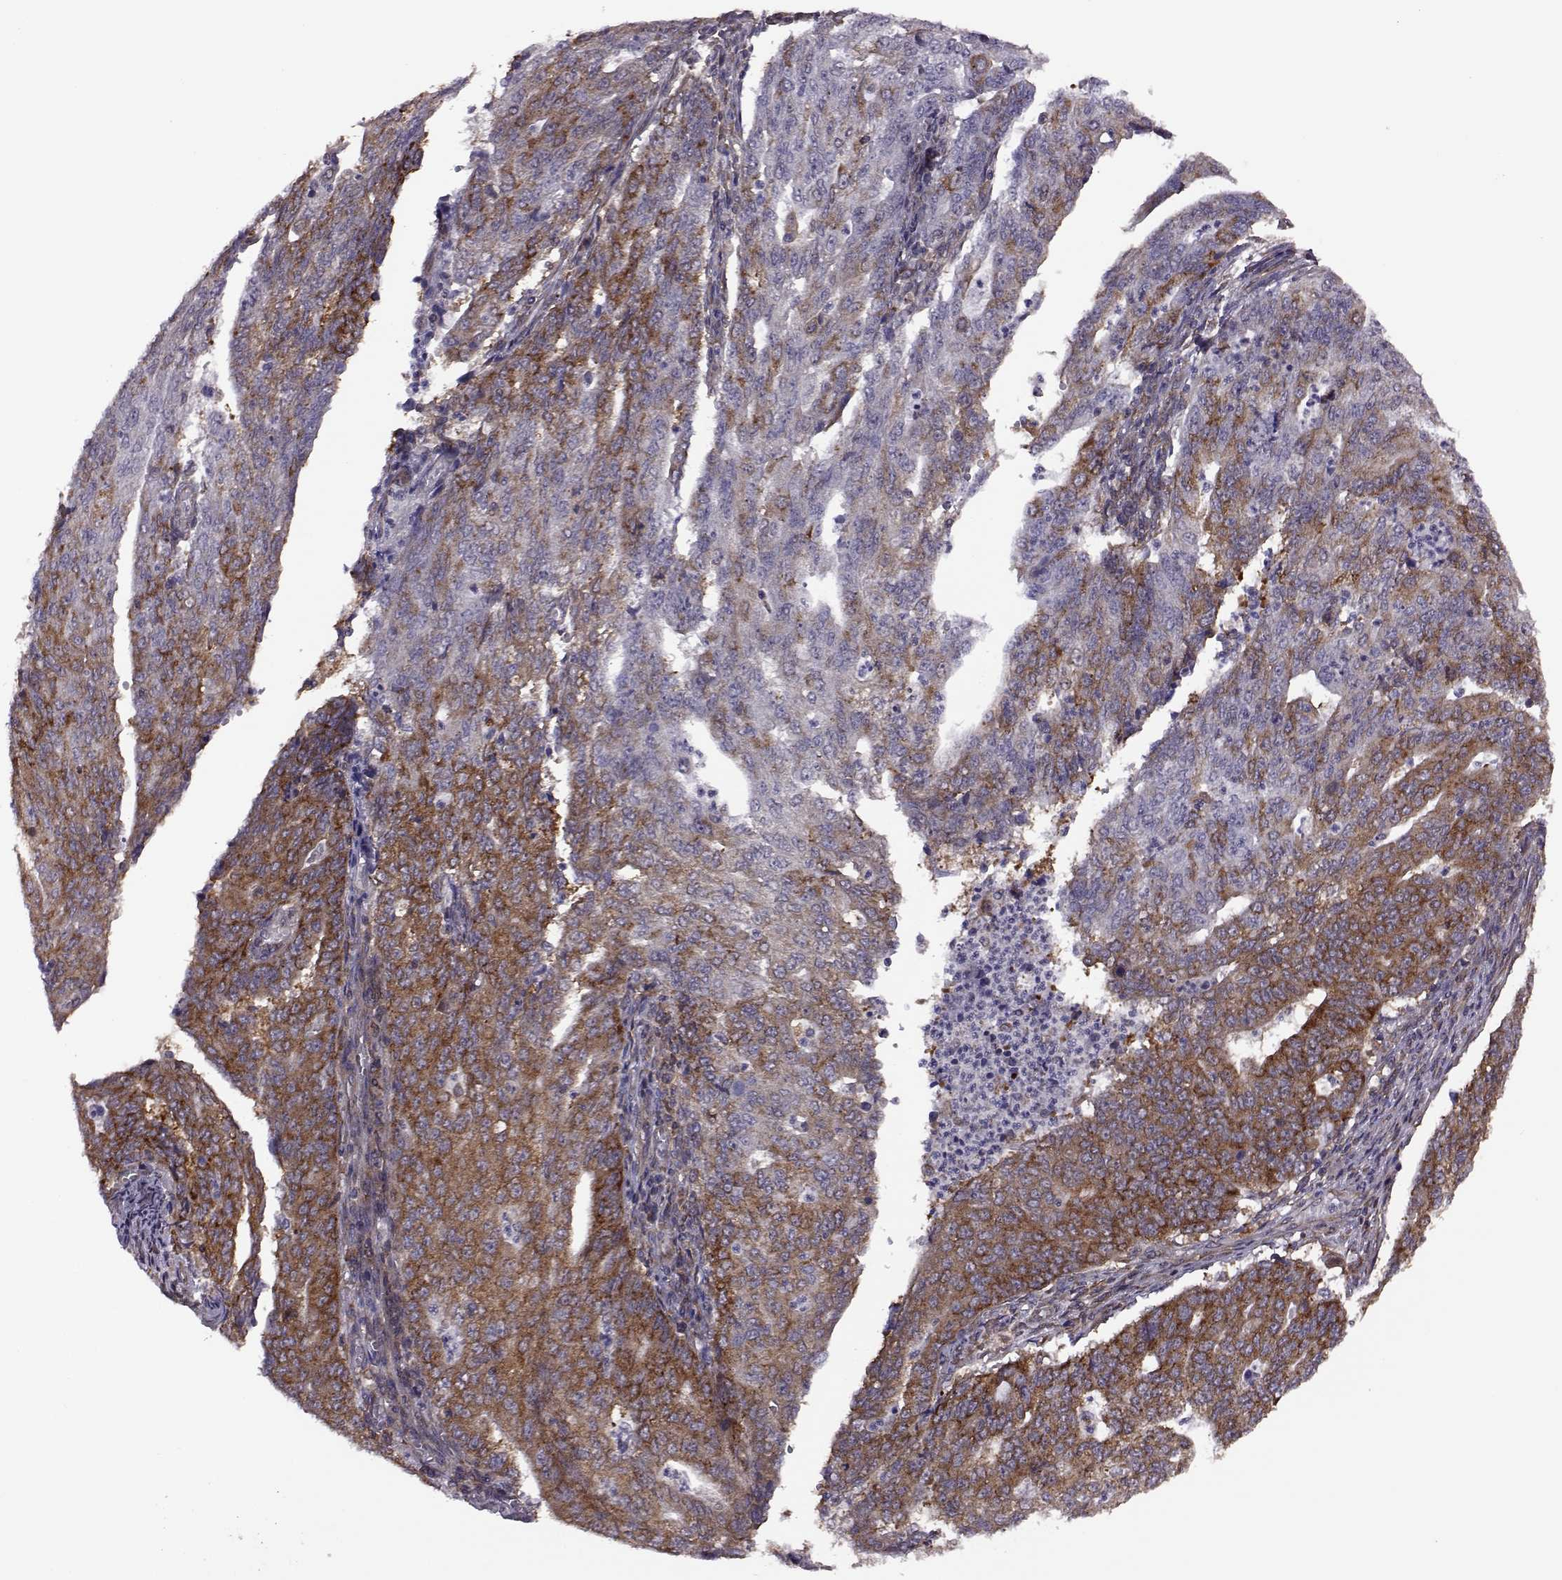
{"staining": {"intensity": "strong", "quantity": ">75%", "location": "cytoplasmic/membranous"}, "tissue": "endometrial cancer", "cell_type": "Tumor cells", "image_type": "cancer", "snomed": [{"axis": "morphology", "description": "Adenocarcinoma, NOS"}, {"axis": "topography", "description": "Endometrium"}], "caption": "IHC staining of endometrial cancer (adenocarcinoma), which displays high levels of strong cytoplasmic/membranous expression in about >75% of tumor cells indicating strong cytoplasmic/membranous protein staining. The staining was performed using DAB (3,3'-diaminobenzidine) (brown) for protein detection and nuclei were counterstained in hematoxylin (blue).", "gene": "URI1", "patient": {"sex": "female", "age": 82}}